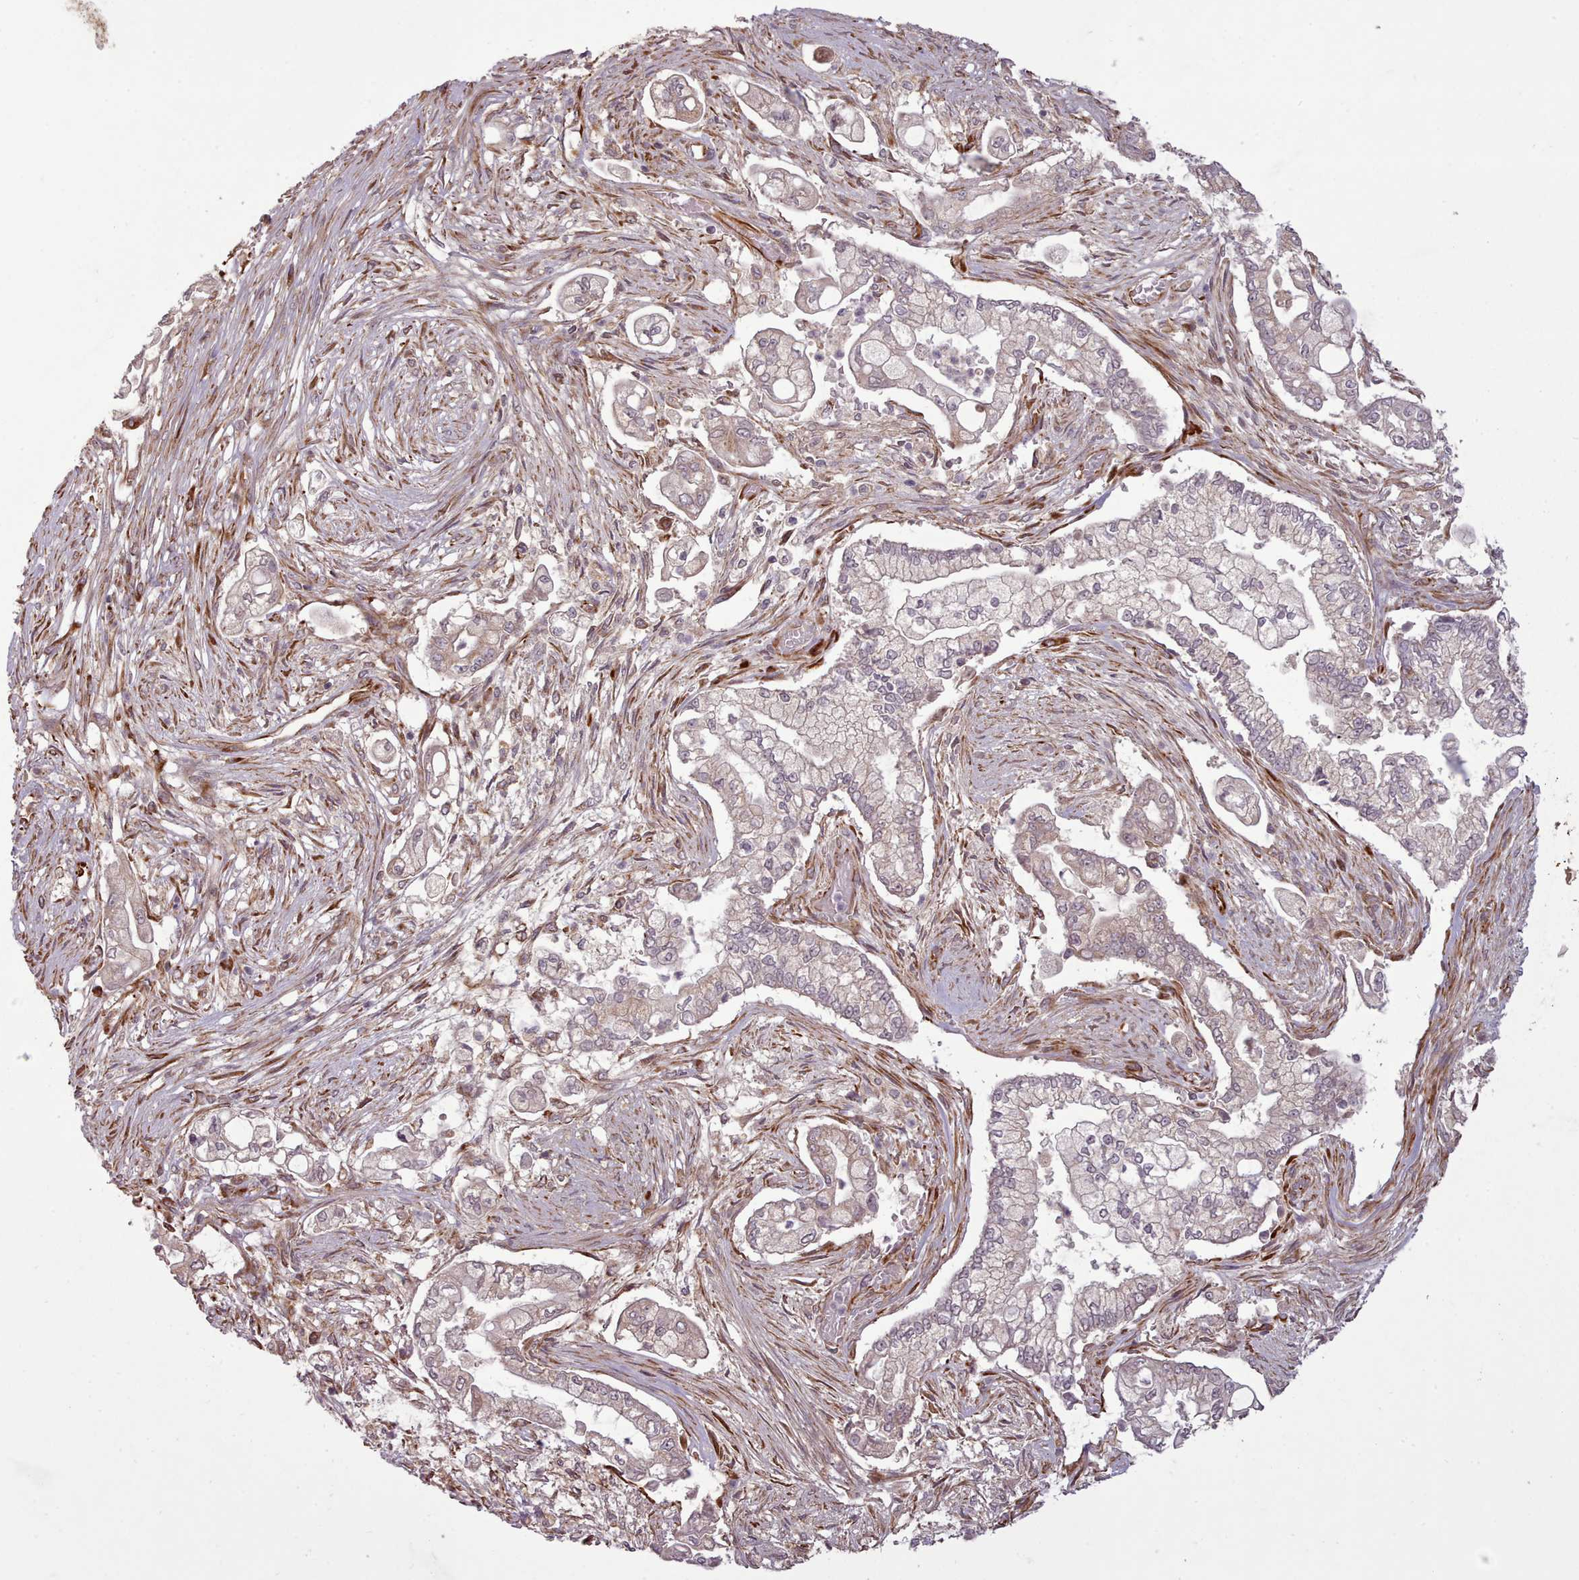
{"staining": {"intensity": "weak", "quantity": "25%-75%", "location": "nuclear"}, "tissue": "pancreatic cancer", "cell_type": "Tumor cells", "image_type": "cancer", "snomed": [{"axis": "morphology", "description": "Adenocarcinoma, NOS"}, {"axis": "topography", "description": "Pancreas"}], "caption": "Protein expression analysis of pancreatic cancer (adenocarcinoma) displays weak nuclear expression in approximately 25%-75% of tumor cells.", "gene": "GBGT1", "patient": {"sex": "female", "age": 69}}